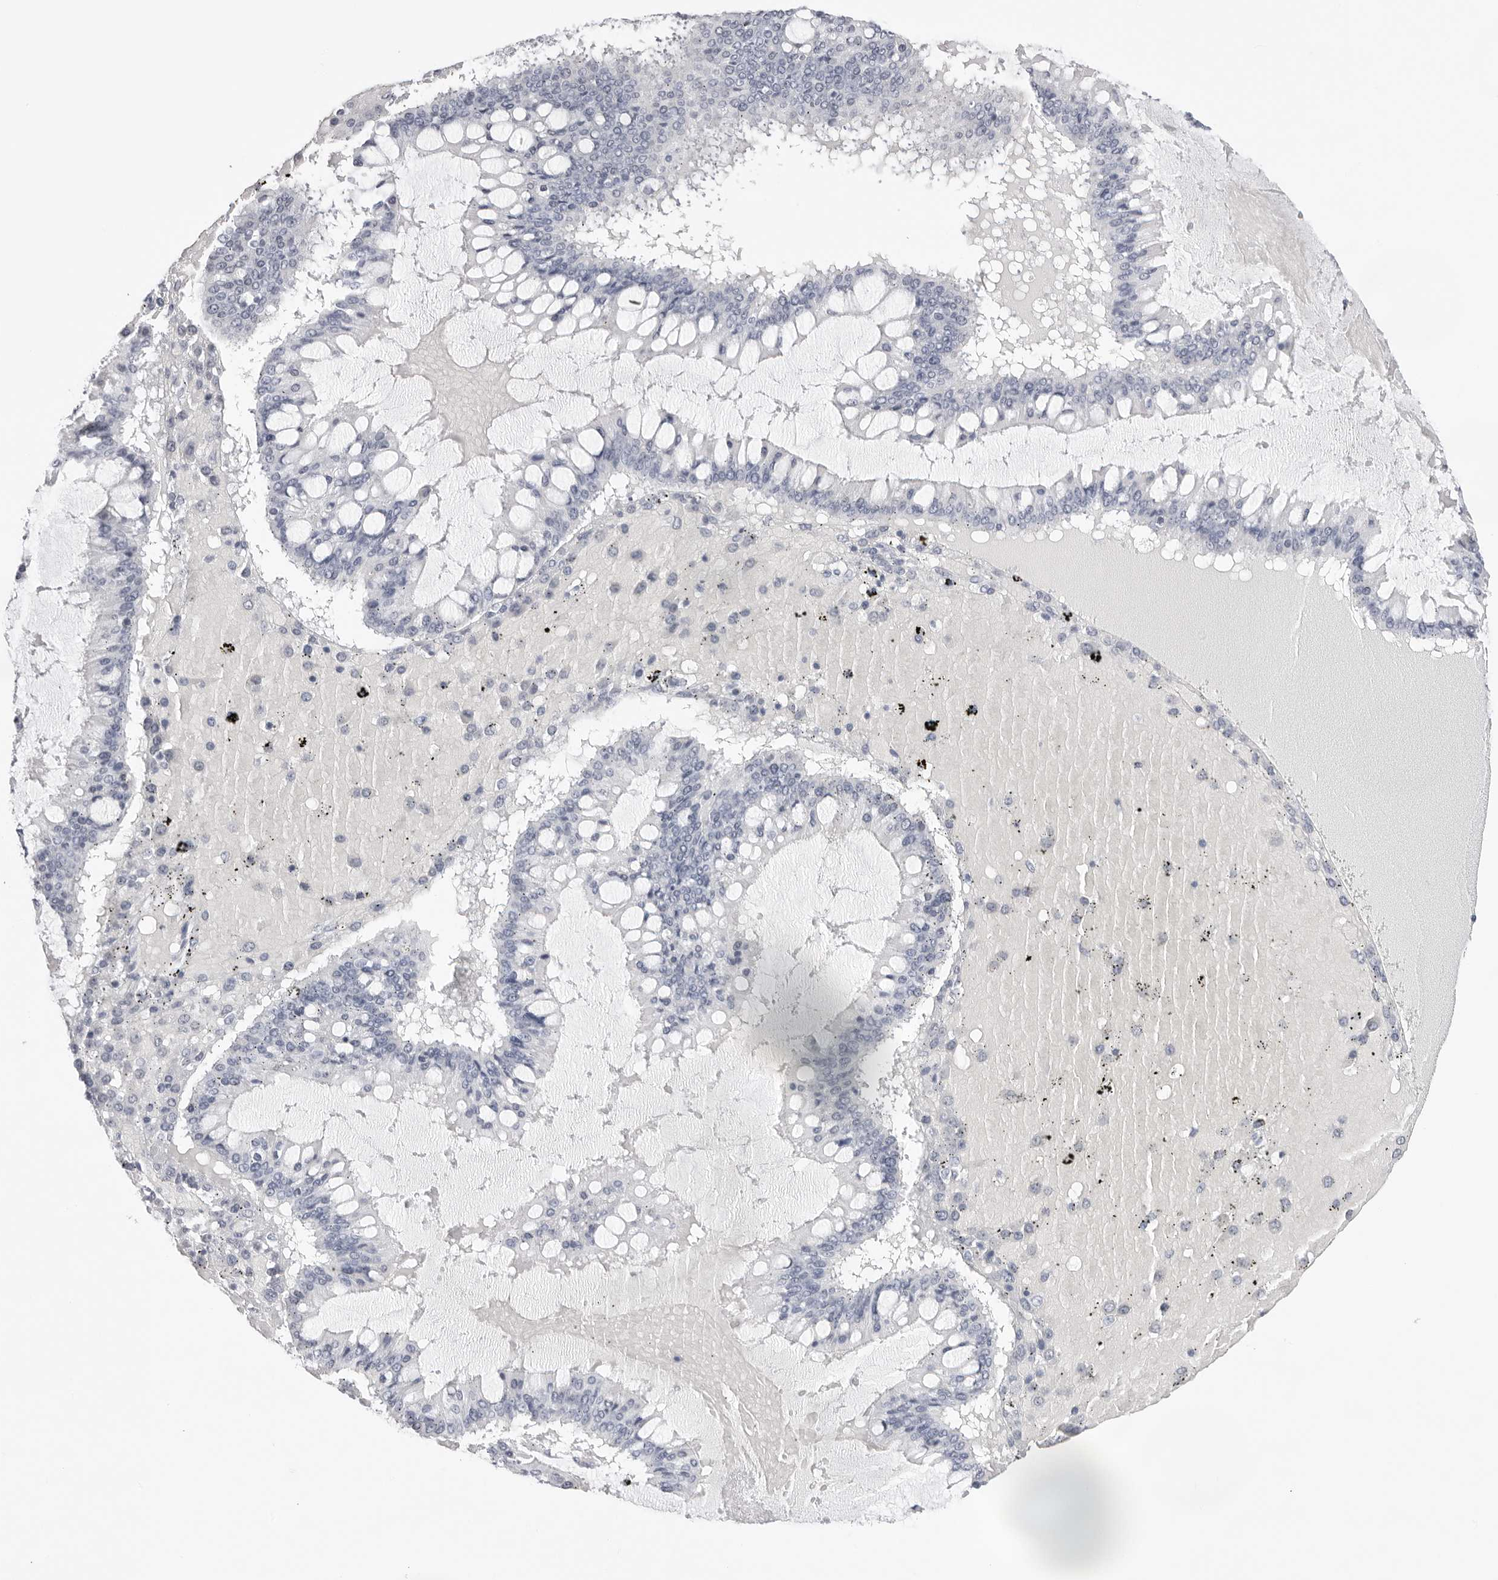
{"staining": {"intensity": "negative", "quantity": "none", "location": "none"}, "tissue": "ovarian cancer", "cell_type": "Tumor cells", "image_type": "cancer", "snomed": [{"axis": "morphology", "description": "Cystadenocarcinoma, mucinous, NOS"}, {"axis": "topography", "description": "Ovary"}], "caption": "IHC micrograph of neoplastic tissue: human ovarian cancer stained with DAB (3,3'-diaminobenzidine) demonstrates no significant protein positivity in tumor cells. Brightfield microscopy of immunohistochemistry stained with DAB (3,3'-diaminobenzidine) (brown) and hematoxylin (blue), captured at high magnification.", "gene": "KLK12", "patient": {"sex": "female", "age": 73}}